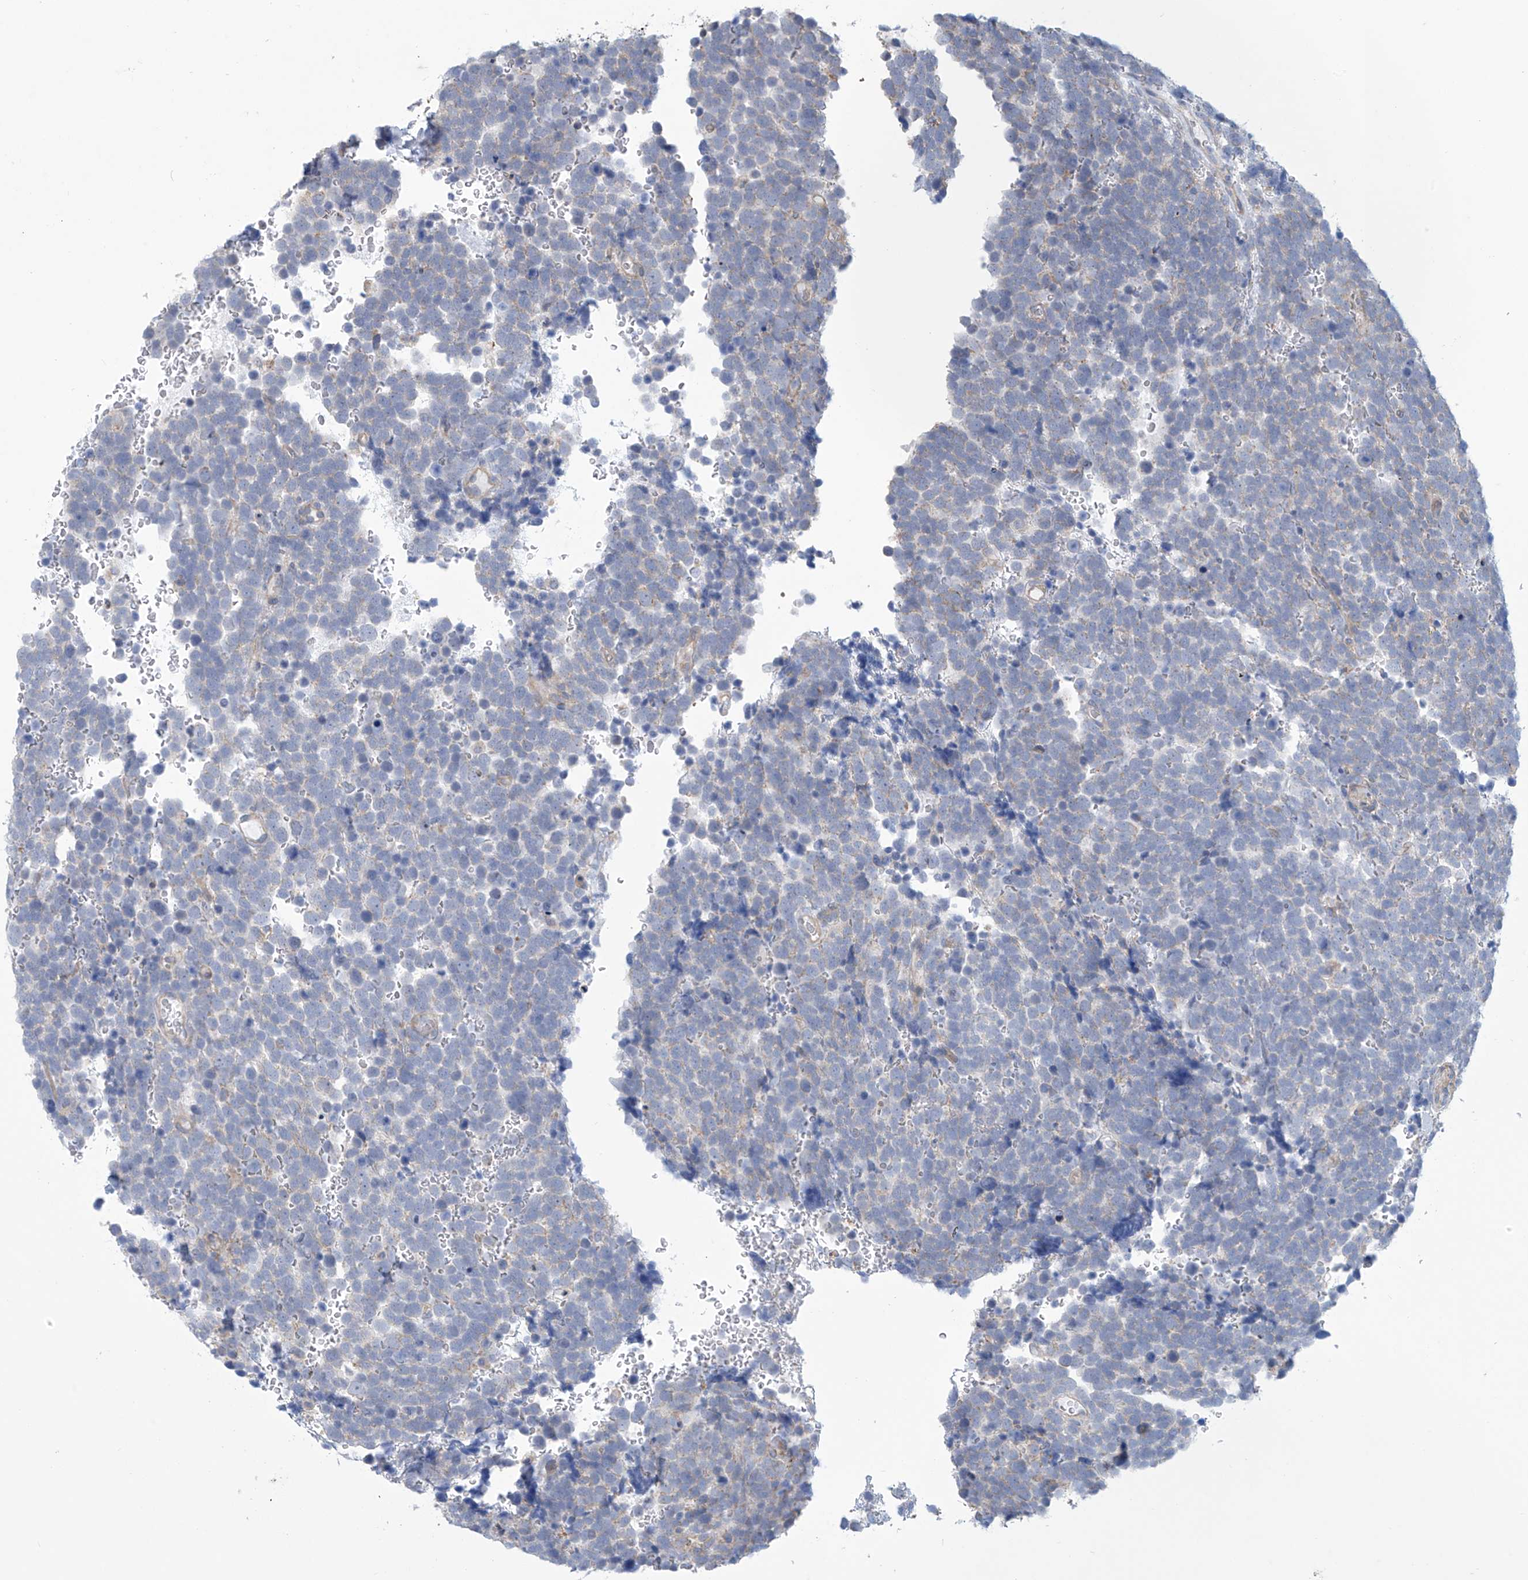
{"staining": {"intensity": "negative", "quantity": "none", "location": "none"}, "tissue": "urothelial cancer", "cell_type": "Tumor cells", "image_type": "cancer", "snomed": [{"axis": "morphology", "description": "Urothelial carcinoma, High grade"}, {"axis": "topography", "description": "Urinary bladder"}], "caption": "The photomicrograph displays no staining of tumor cells in urothelial carcinoma (high-grade). The staining is performed using DAB (3,3'-diaminobenzidine) brown chromogen with nuclei counter-stained in using hematoxylin.", "gene": "ABHD13", "patient": {"sex": "female", "age": 82}}